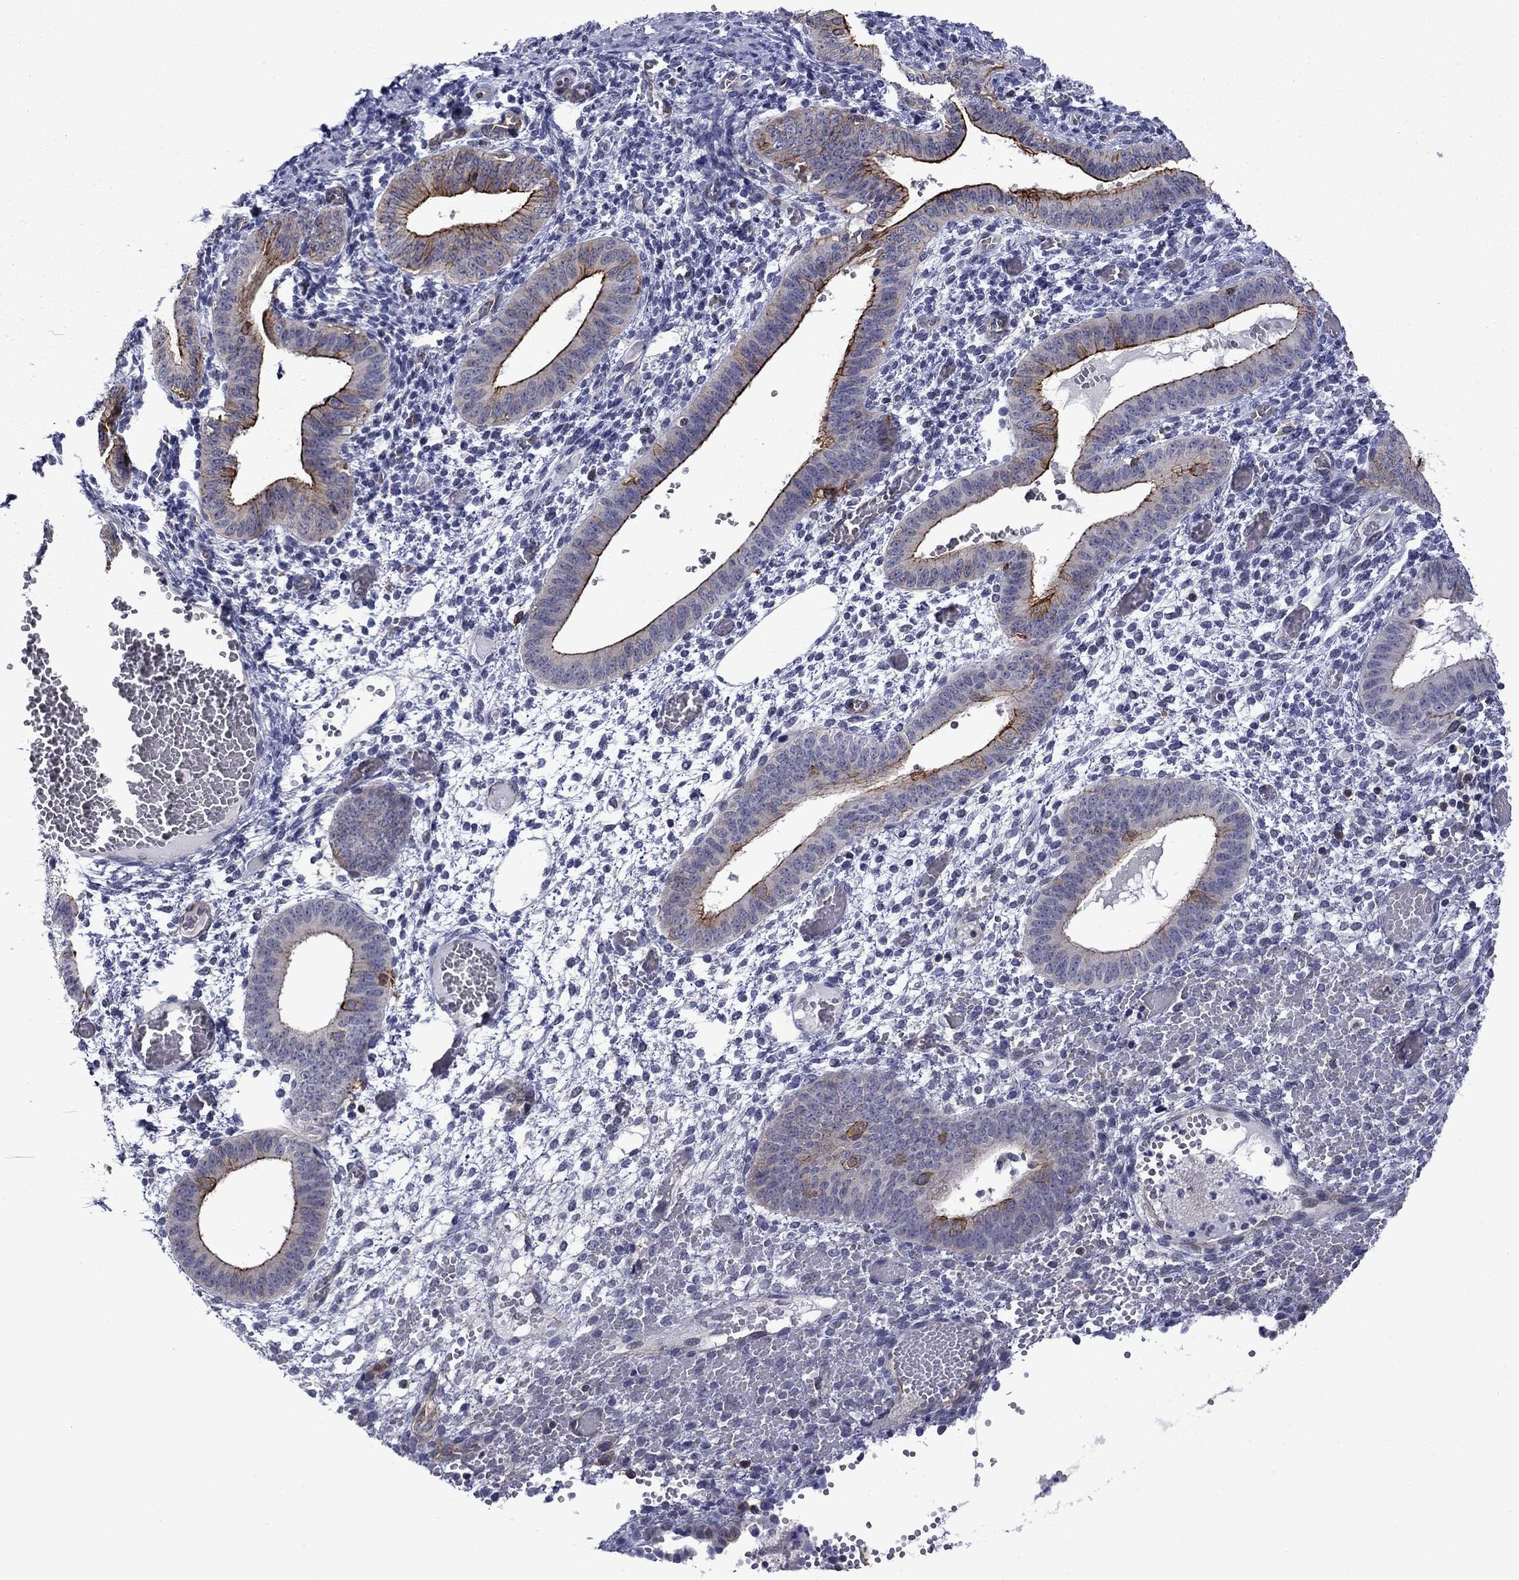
{"staining": {"intensity": "strong", "quantity": "<25%", "location": "cytoplasmic/membranous"}, "tissue": "endometrium", "cell_type": "Cells in endometrial stroma", "image_type": "normal", "snomed": [{"axis": "morphology", "description": "Normal tissue, NOS"}, {"axis": "topography", "description": "Endometrium"}], "caption": "Endometrium stained with a brown dye reveals strong cytoplasmic/membranous positive expression in about <25% of cells in endometrial stroma.", "gene": "LMO7", "patient": {"sex": "female", "age": 42}}